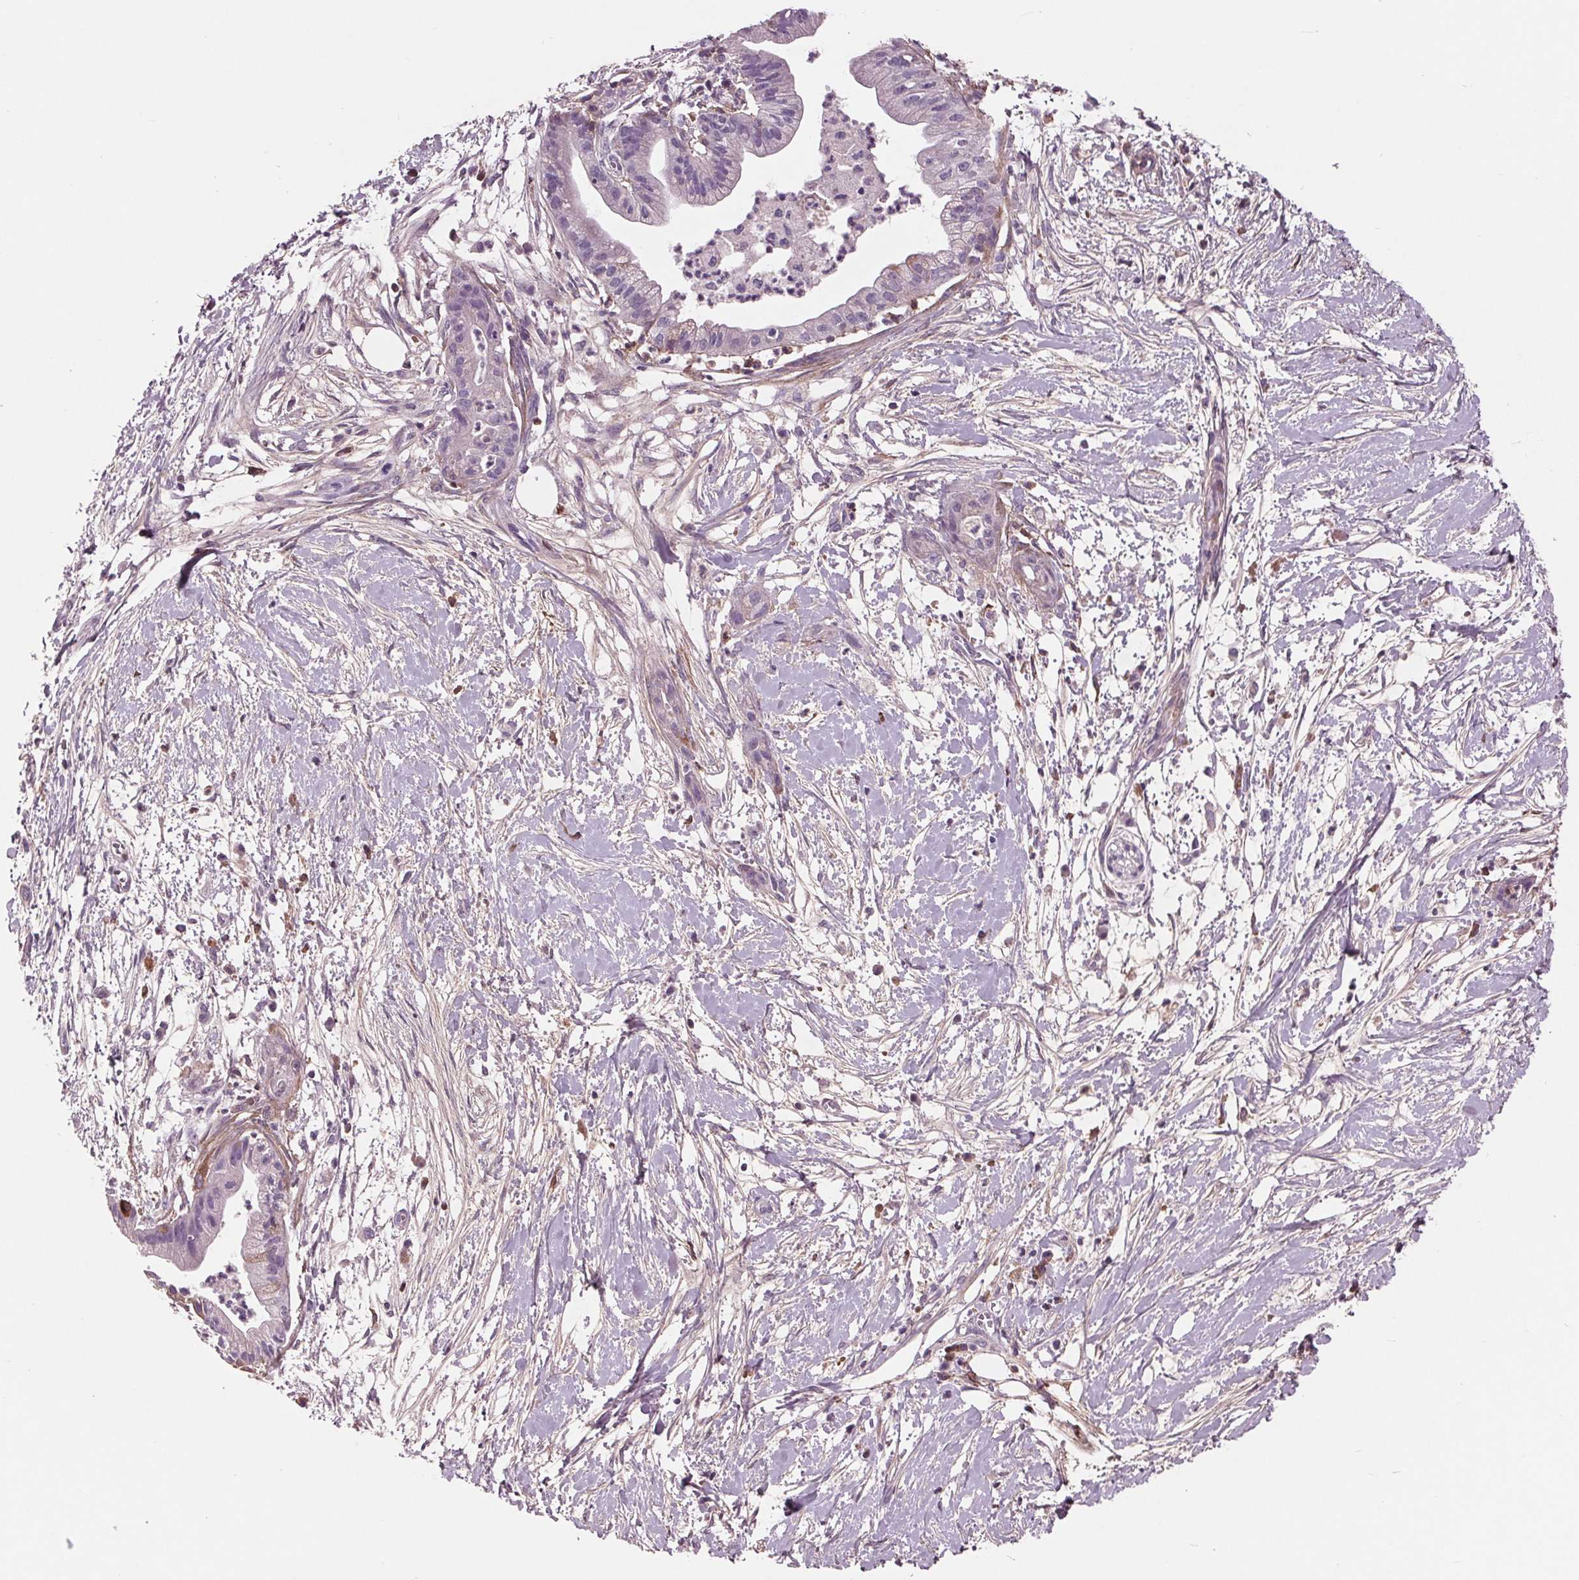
{"staining": {"intensity": "negative", "quantity": "none", "location": "none"}, "tissue": "pancreatic cancer", "cell_type": "Tumor cells", "image_type": "cancer", "snomed": [{"axis": "morphology", "description": "Normal tissue, NOS"}, {"axis": "morphology", "description": "Adenocarcinoma, NOS"}, {"axis": "topography", "description": "Lymph node"}, {"axis": "topography", "description": "Pancreas"}], "caption": "This photomicrograph is of pancreatic cancer (adenocarcinoma) stained with immunohistochemistry (IHC) to label a protein in brown with the nuclei are counter-stained blue. There is no positivity in tumor cells. Brightfield microscopy of IHC stained with DAB (brown) and hematoxylin (blue), captured at high magnification.", "gene": "C6", "patient": {"sex": "female", "age": 58}}